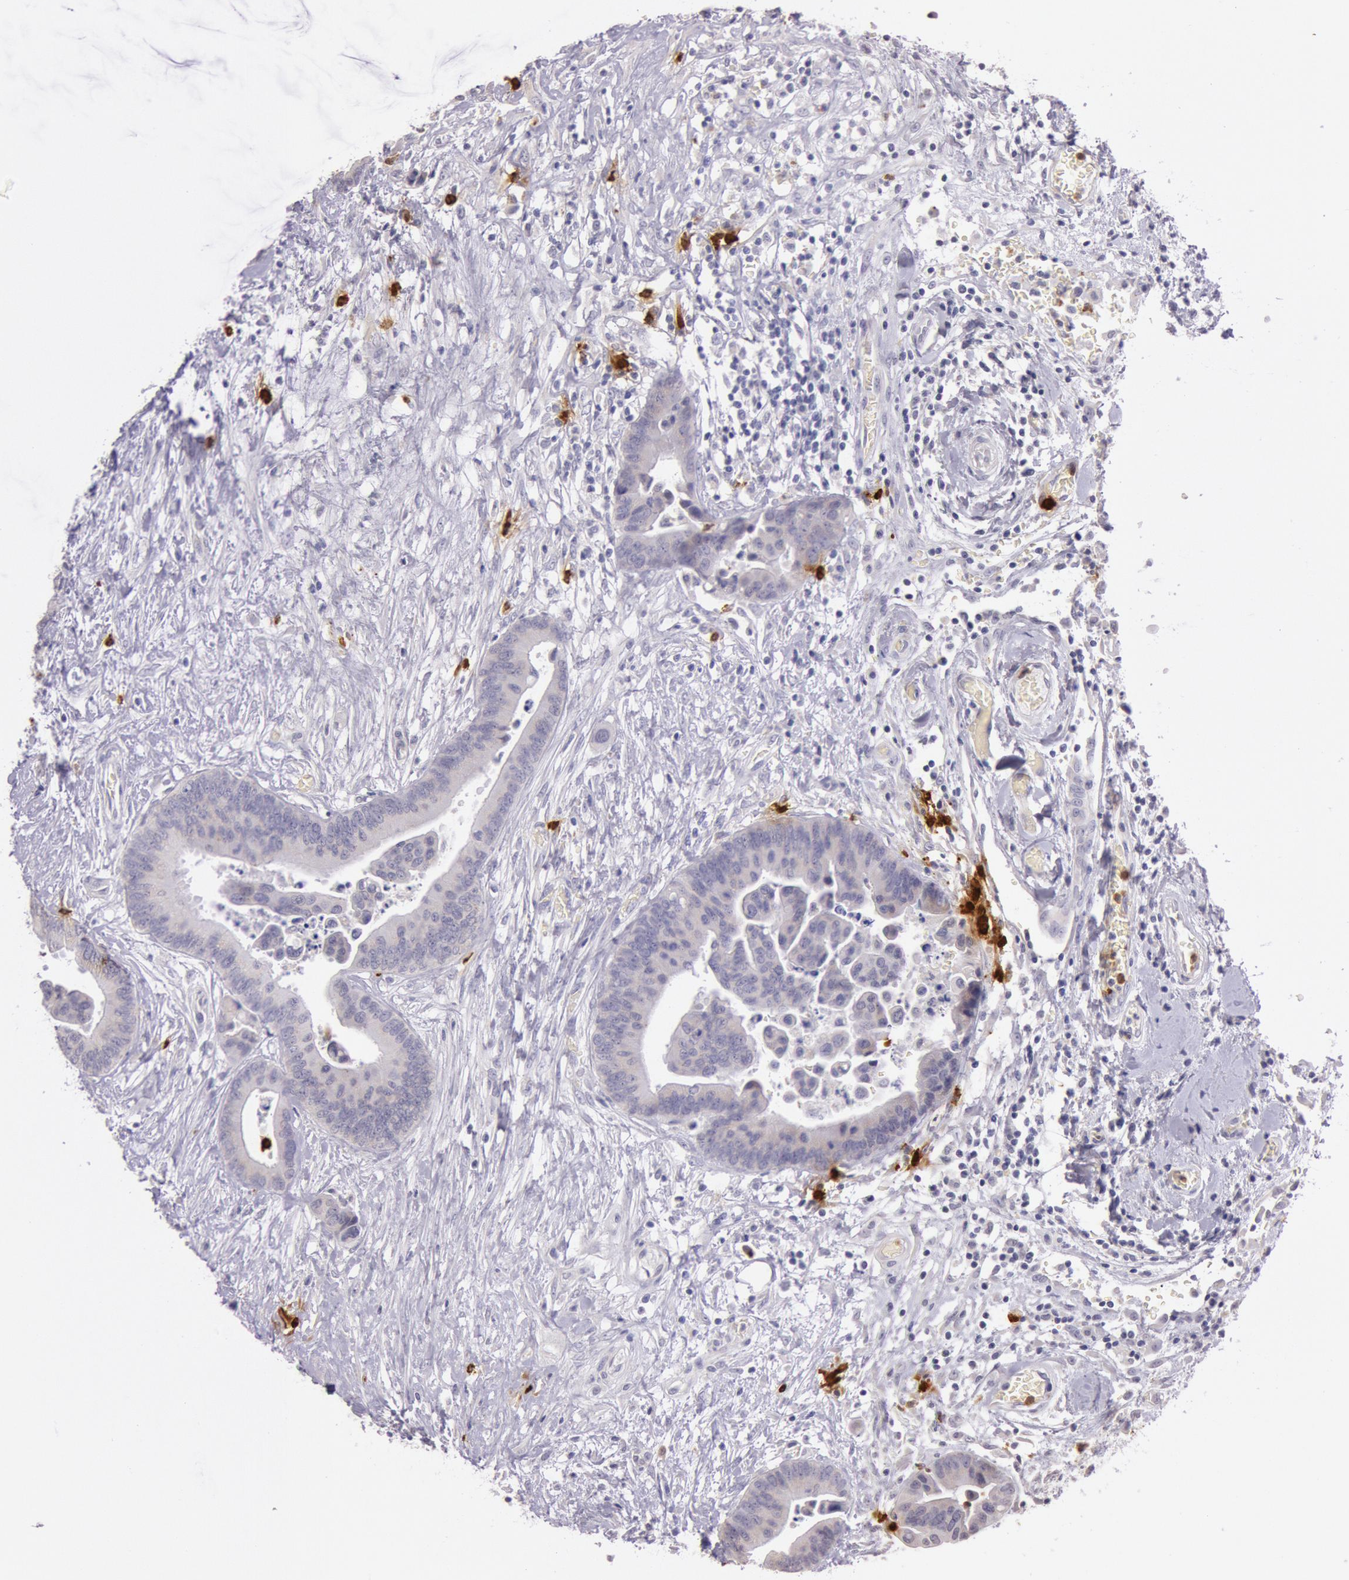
{"staining": {"intensity": "negative", "quantity": "none", "location": "none"}, "tissue": "colorectal cancer", "cell_type": "Tumor cells", "image_type": "cancer", "snomed": [{"axis": "morphology", "description": "Adenocarcinoma, NOS"}, {"axis": "topography", "description": "Colon"}], "caption": "DAB immunohistochemical staining of human colorectal cancer (adenocarcinoma) demonstrates no significant staining in tumor cells.", "gene": "KDM6A", "patient": {"sex": "male", "age": 82}}